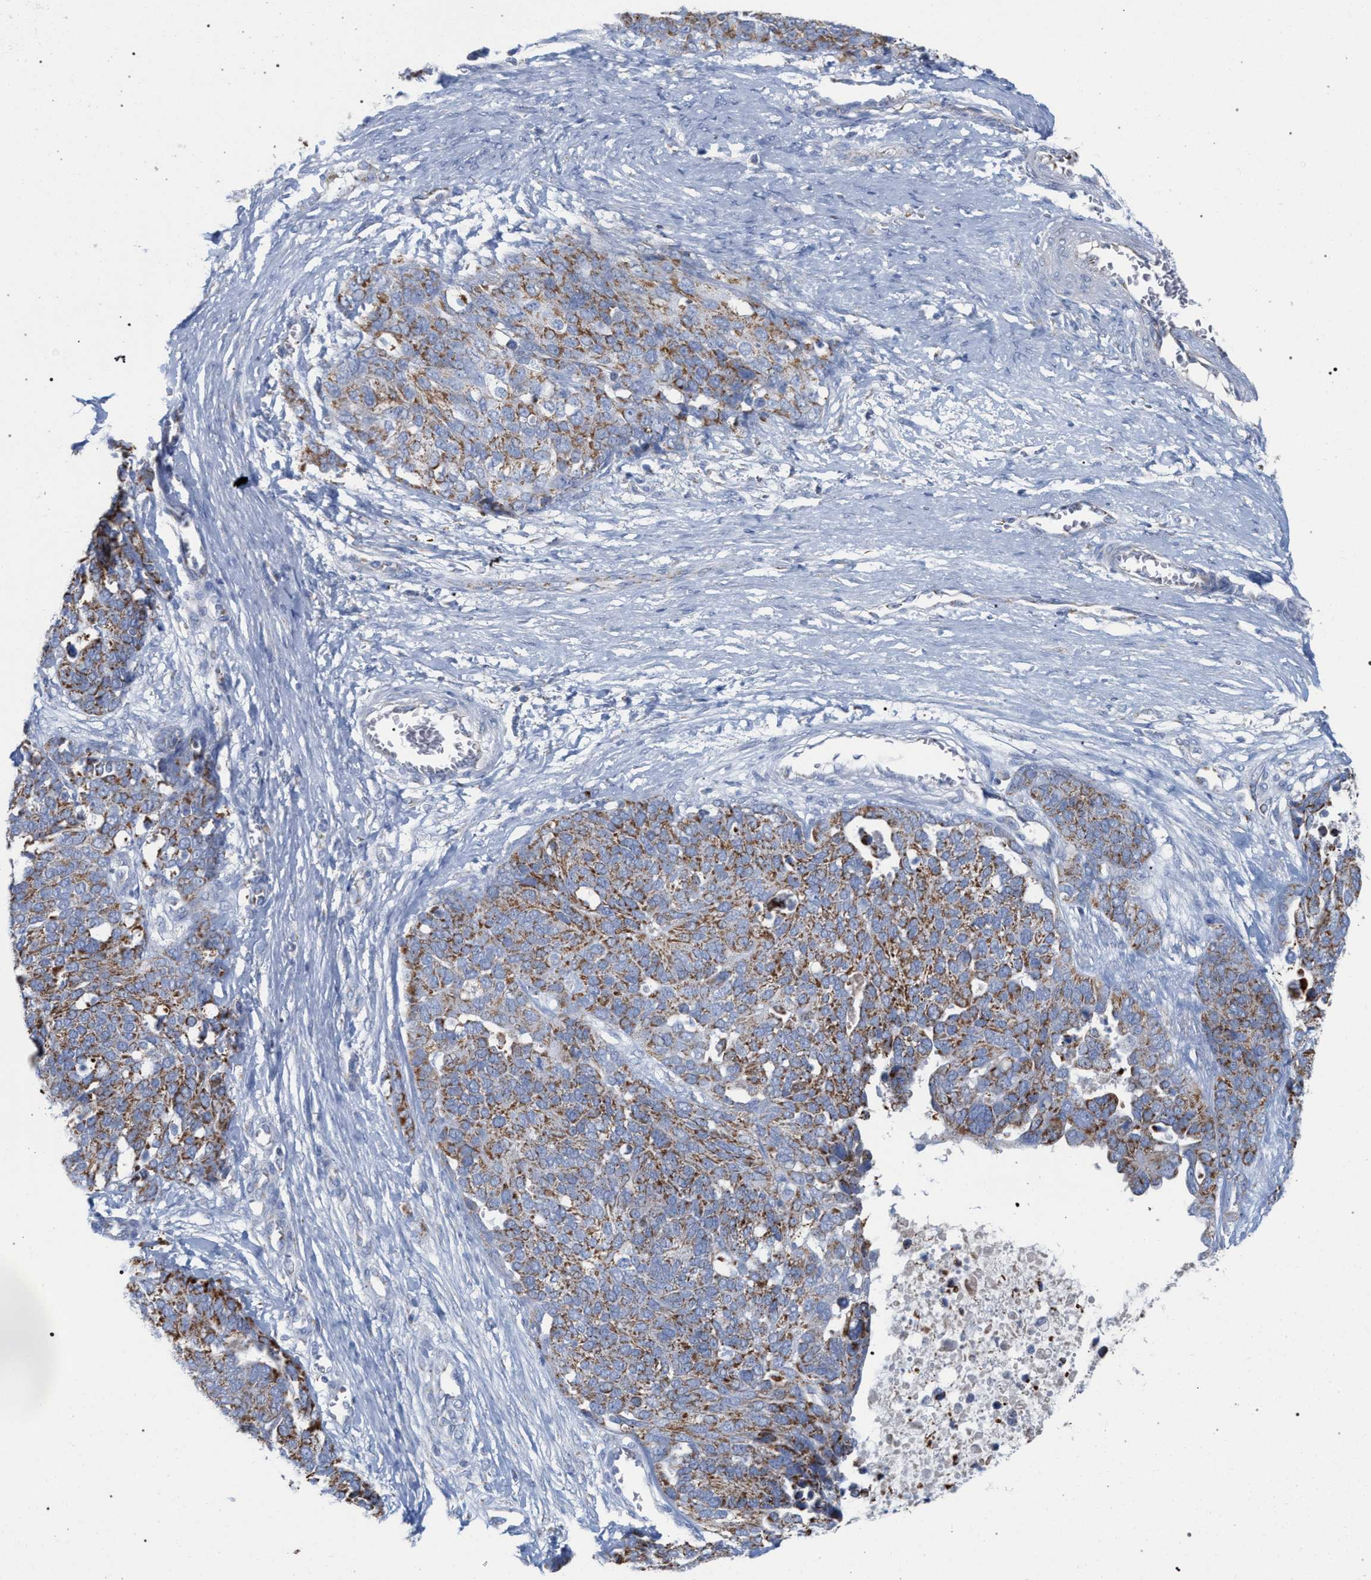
{"staining": {"intensity": "strong", "quantity": ">75%", "location": "cytoplasmic/membranous"}, "tissue": "ovarian cancer", "cell_type": "Tumor cells", "image_type": "cancer", "snomed": [{"axis": "morphology", "description": "Cystadenocarcinoma, serous, NOS"}, {"axis": "topography", "description": "Ovary"}], "caption": "Immunohistochemistry (IHC) (DAB) staining of human ovarian cancer (serous cystadenocarcinoma) reveals strong cytoplasmic/membranous protein expression in about >75% of tumor cells. The staining was performed using DAB to visualize the protein expression in brown, while the nuclei were stained in blue with hematoxylin (Magnification: 20x).", "gene": "ECI2", "patient": {"sex": "female", "age": 44}}